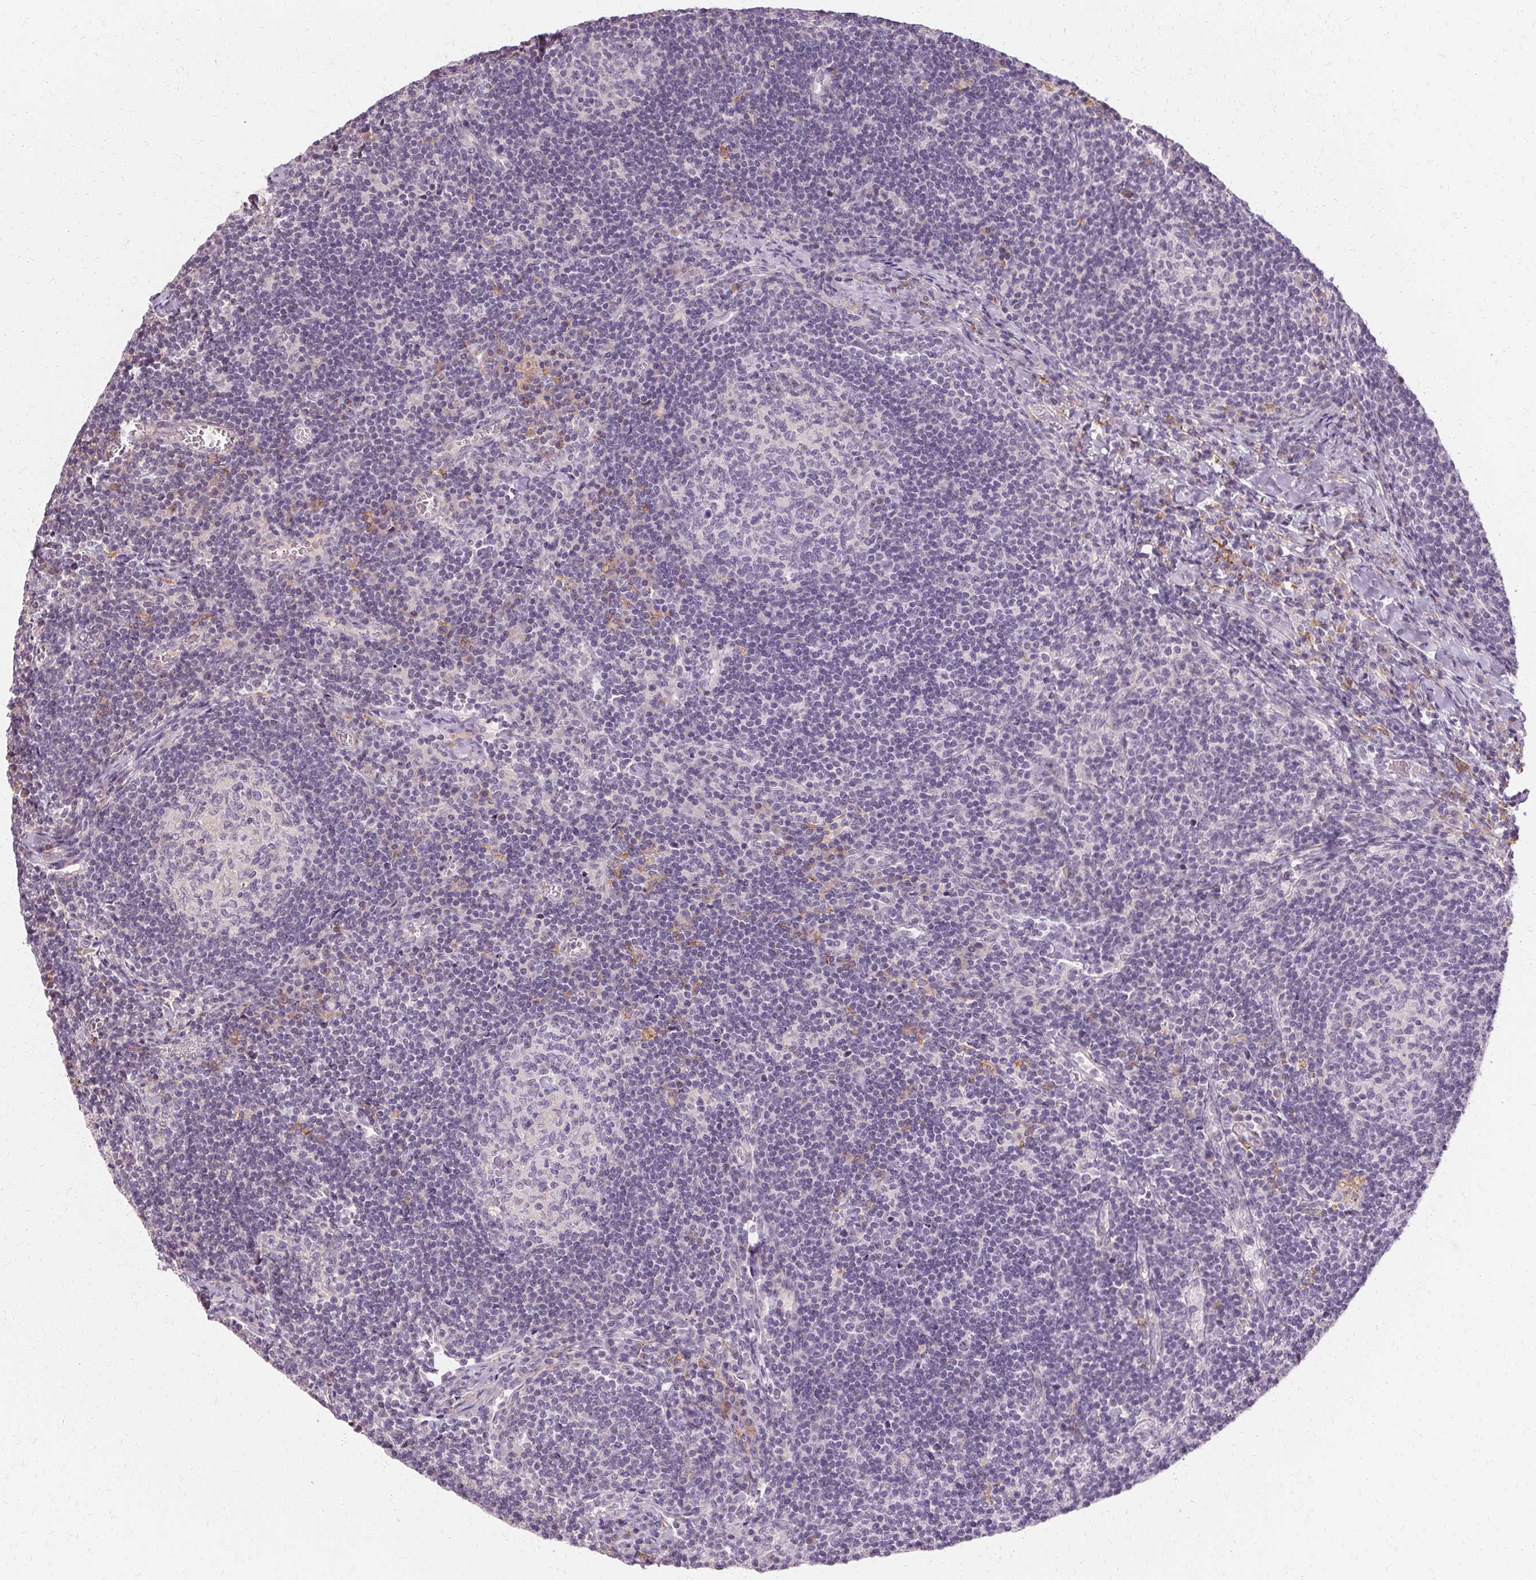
{"staining": {"intensity": "negative", "quantity": "none", "location": "none"}, "tissue": "lymph node", "cell_type": "Germinal center cells", "image_type": "normal", "snomed": [{"axis": "morphology", "description": "Normal tissue, NOS"}, {"axis": "topography", "description": "Lymph node"}], "caption": "Human lymph node stained for a protein using IHC shows no positivity in germinal center cells.", "gene": "IFNGR1", "patient": {"sex": "male", "age": 67}}